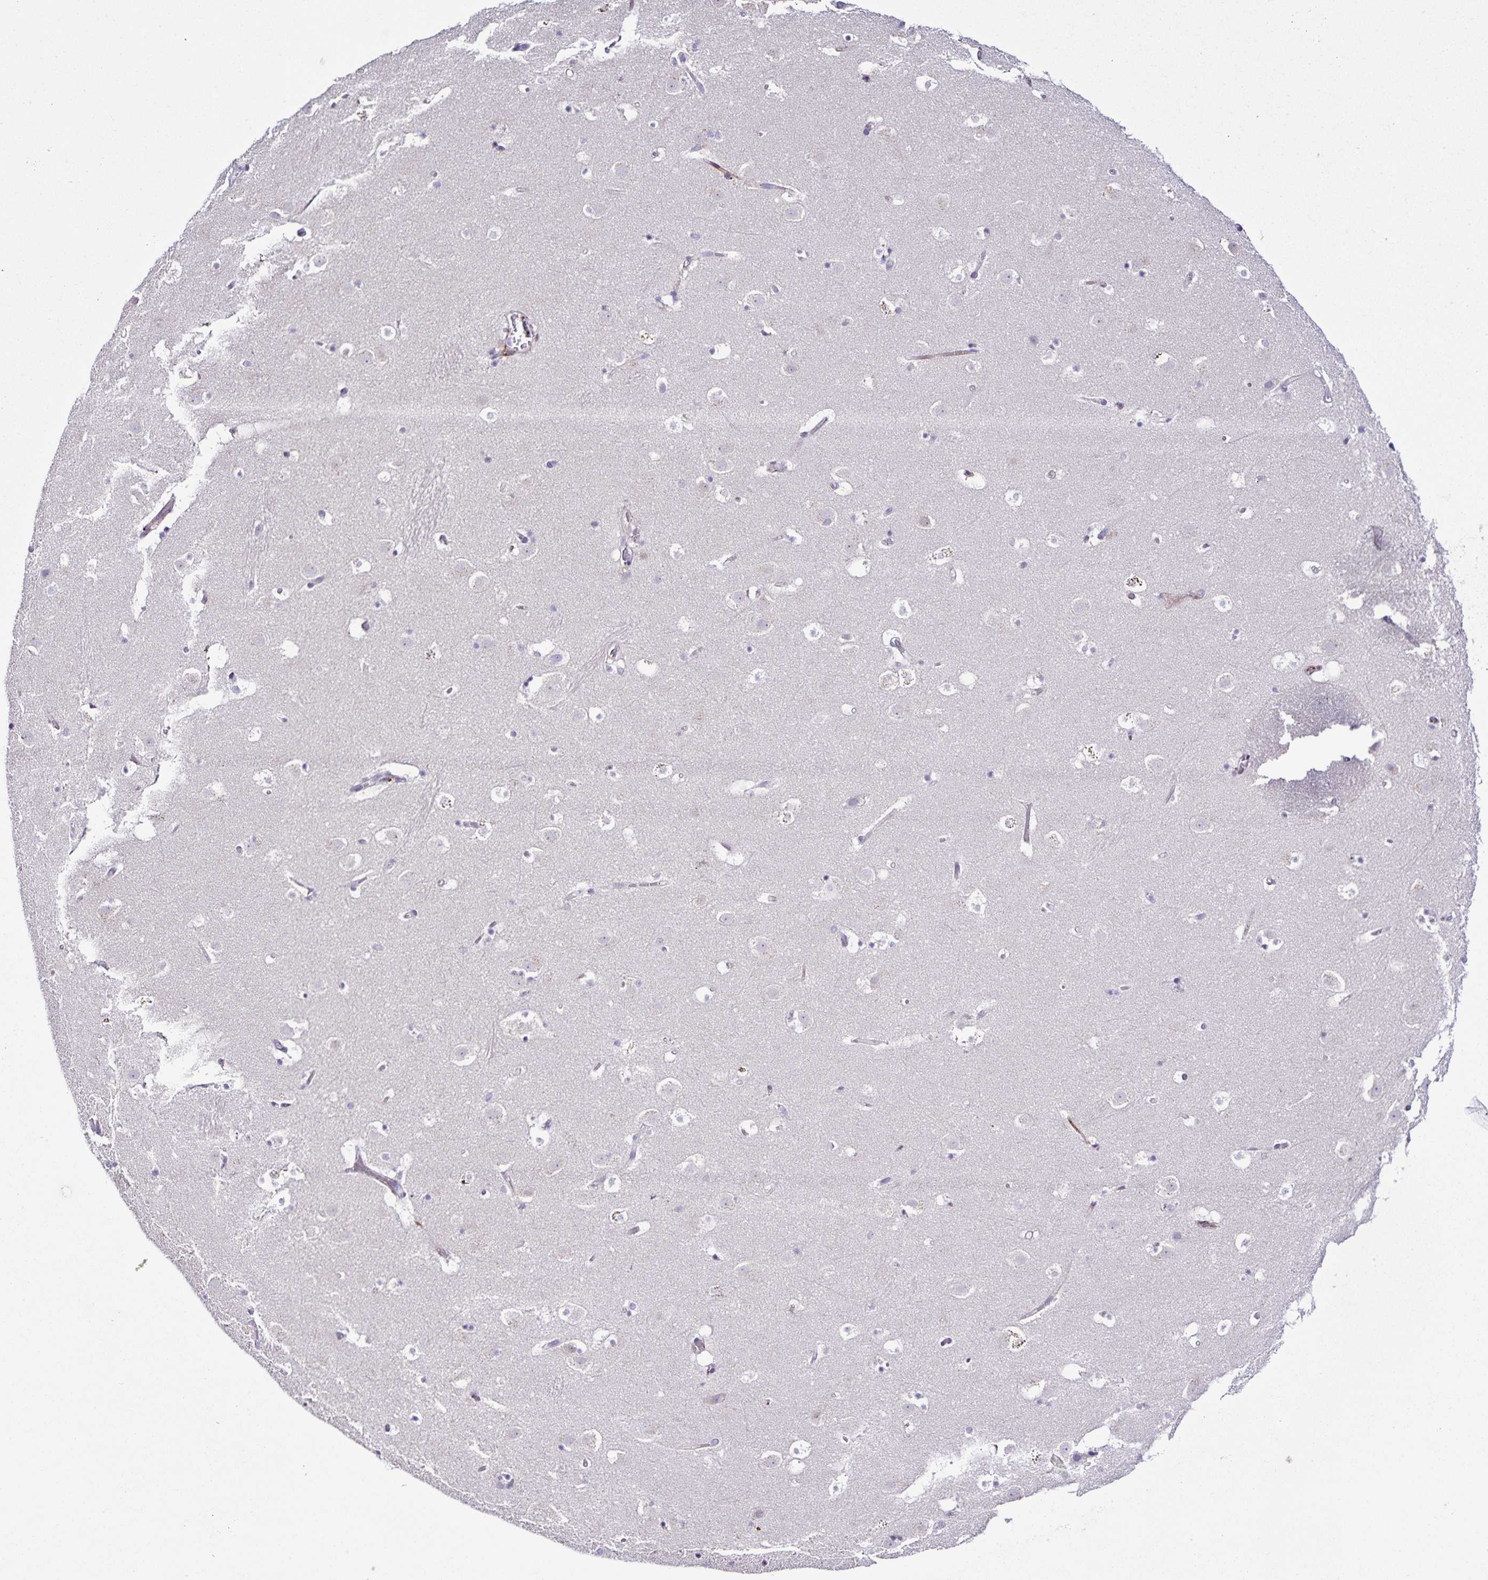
{"staining": {"intensity": "negative", "quantity": "none", "location": "none"}, "tissue": "caudate", "cell_type": "Glial cells", "image_type": "normal", "snomed": [{"axis": "morphology", "description": "Normal tissue, NOS"}, {"axis": "topography", "description": "Lateral ventricle wall"}], "caption": "Immunohistochemistry (IHC) micrograph of unremarkable caudate stained for a protein (brown), which demonstrates no expression in glial cells.", "gene": "OSBPL5", "patient": {"sex": "male", "age": 37}}